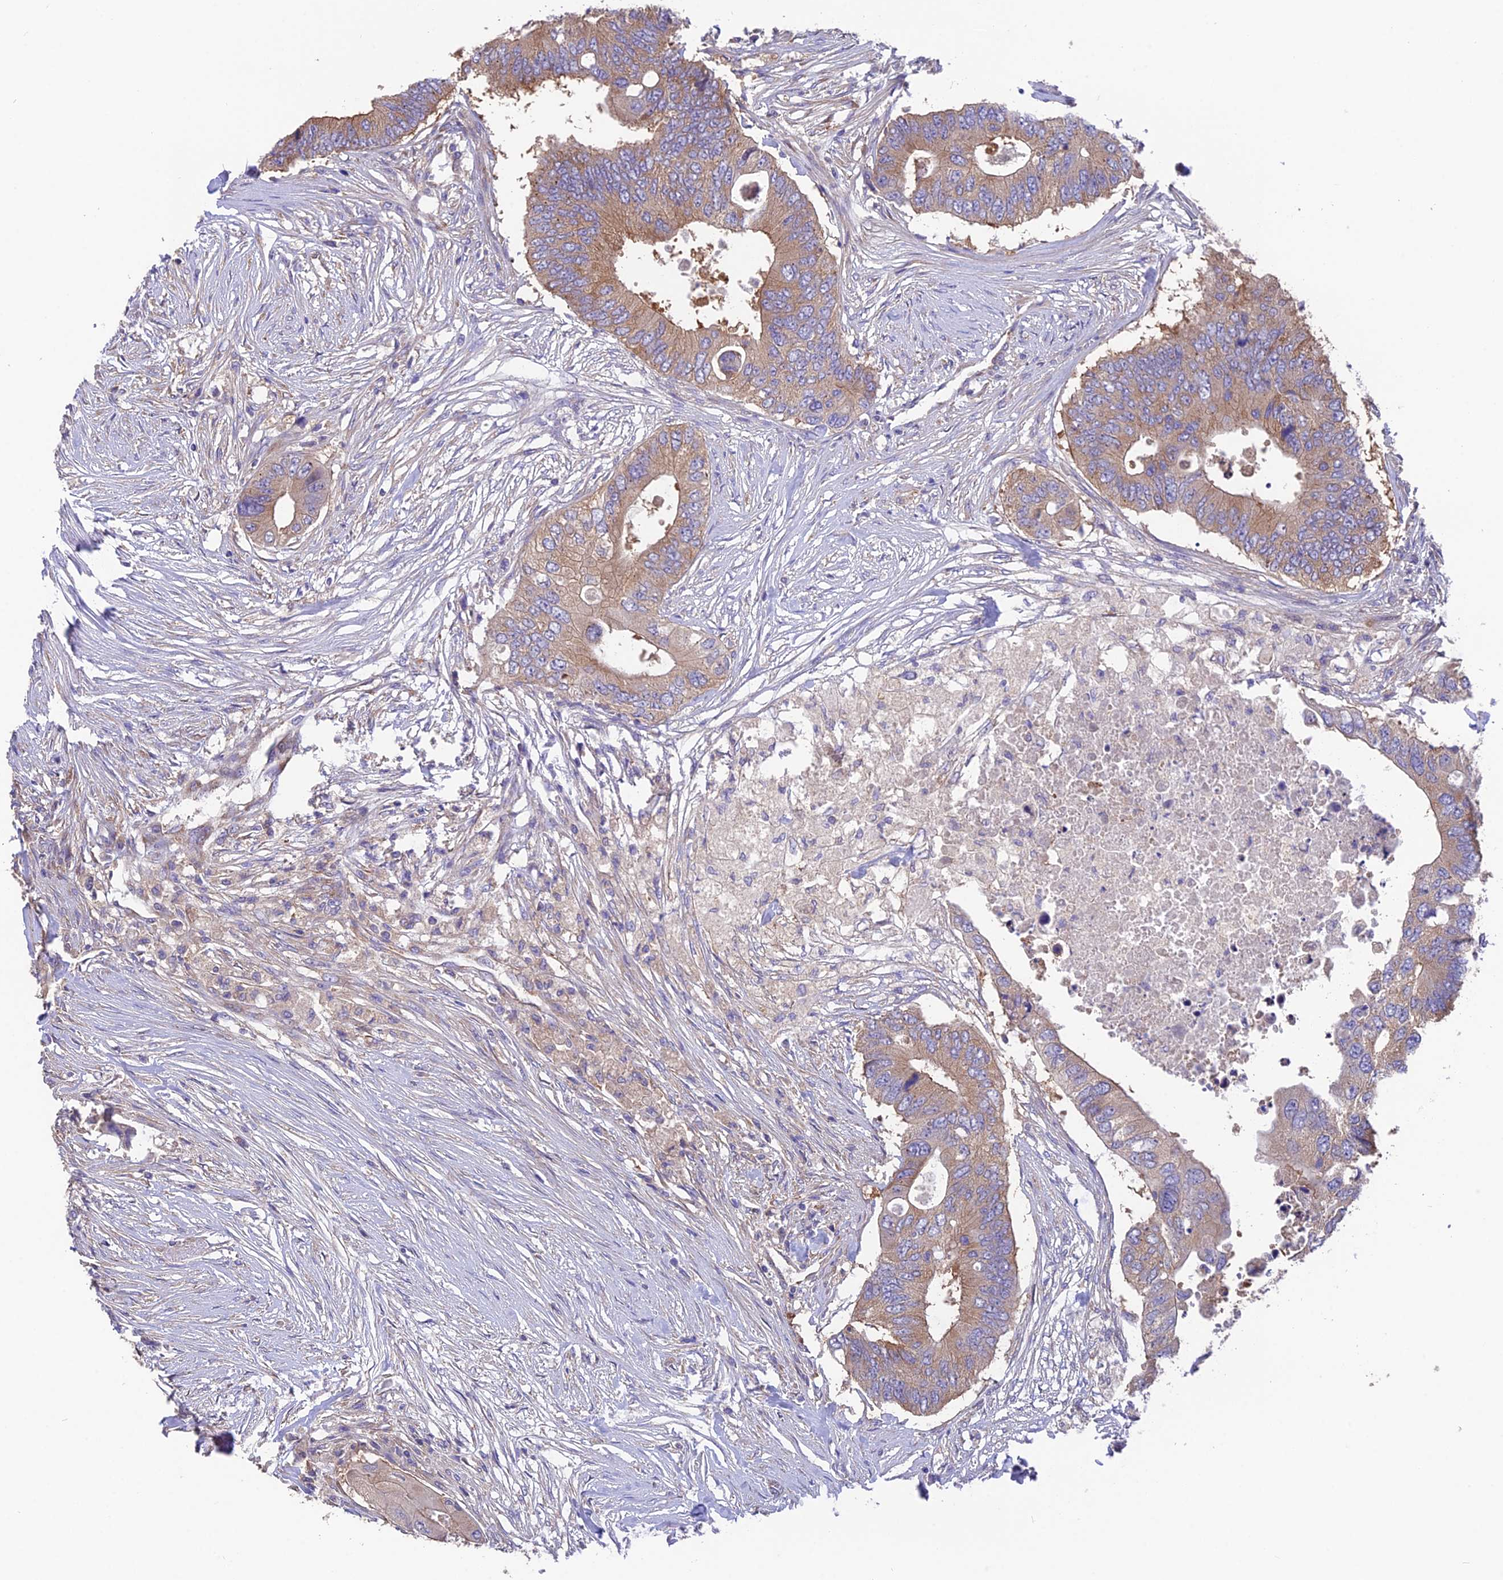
{"staining": {"intensity": "moderate", "quantity": ">75%", "location": "cytoplasmic/membranous"}, "tissue": "colorectal cancer", "cell_type": "Tumor cells", "image_type": "cancer", "snomed": [{"axis": "morphology", "description": "Adenocarcinoma, NOS"}, {"axis": "topography", "description": "Colon"}], "caption": "Tumor cells reveal medium levels of moderate cytoplasmic/membranous staining in approximately >75% of cells in human colorectal adenocarcinoma.", "gene": "BLOC1S4", "patient": {"sex": "male", "age": 71}}